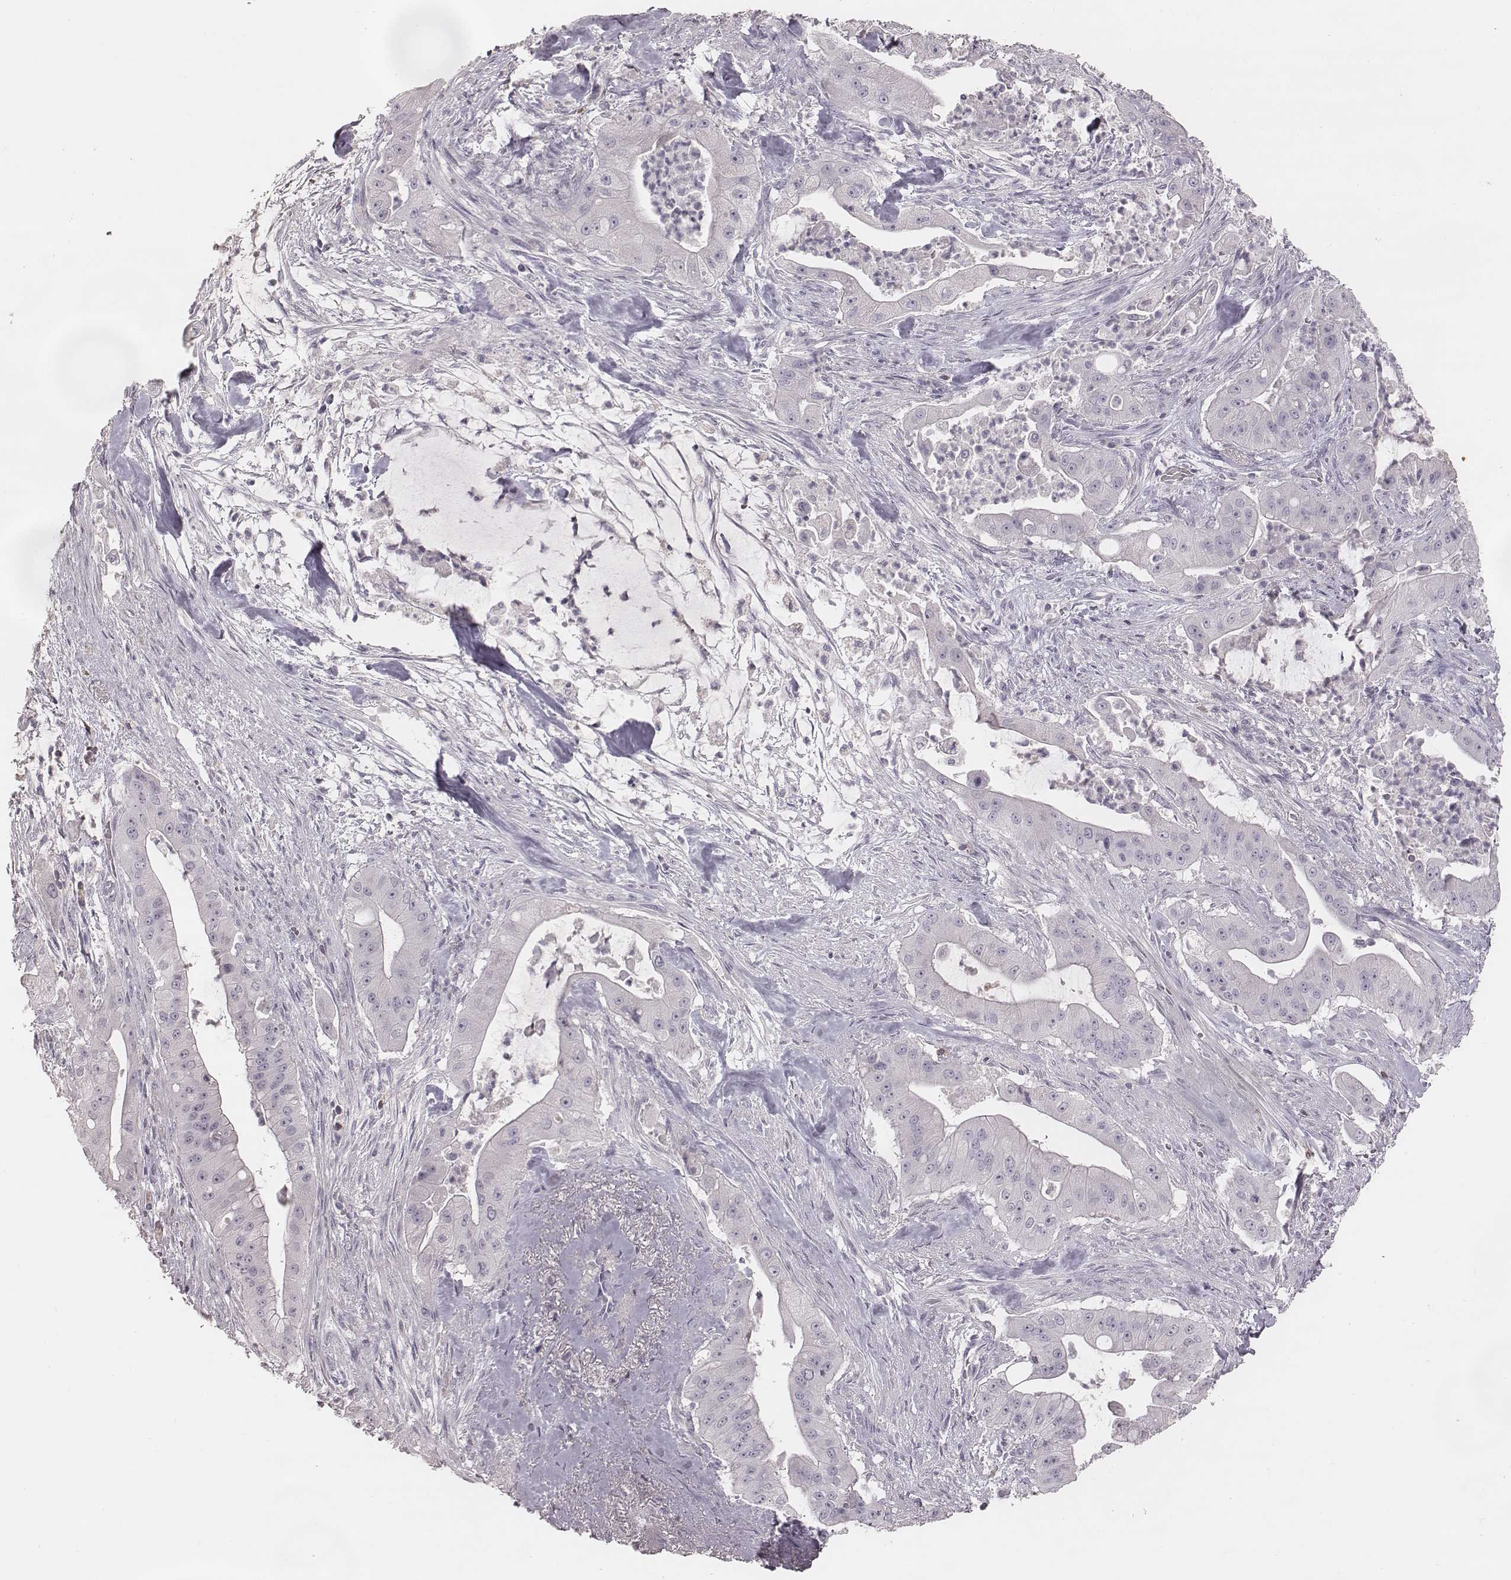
{"staining": {"intensity": "negative", "quantity": "none", "location": "none"}, "tissue": "pancreatic cancer", "cell_type": "Tumor cells", "image_type": "cancer", "snomed": [{"axis": "morphology", "description": "Normal tissue, NOS"}, {"axis": "morphology", "description": "Inflammation, NOS"}, {"axis": "morphology", "description": "Adenocarcinoma, NOS"}, {"axis": "topography", "description": "Pancreas"}], "caption": "High magnification brightfield microscopy of pancreatic cancer (adenocarcinoma) stained with DAB (3,3'-diaminobenzidine) (brown) and counterstained with hematoxylin (blue): tumor cells show no significant staining.", "gene": "PDCD1", "patient": {"sex": "male", "age": 57}}